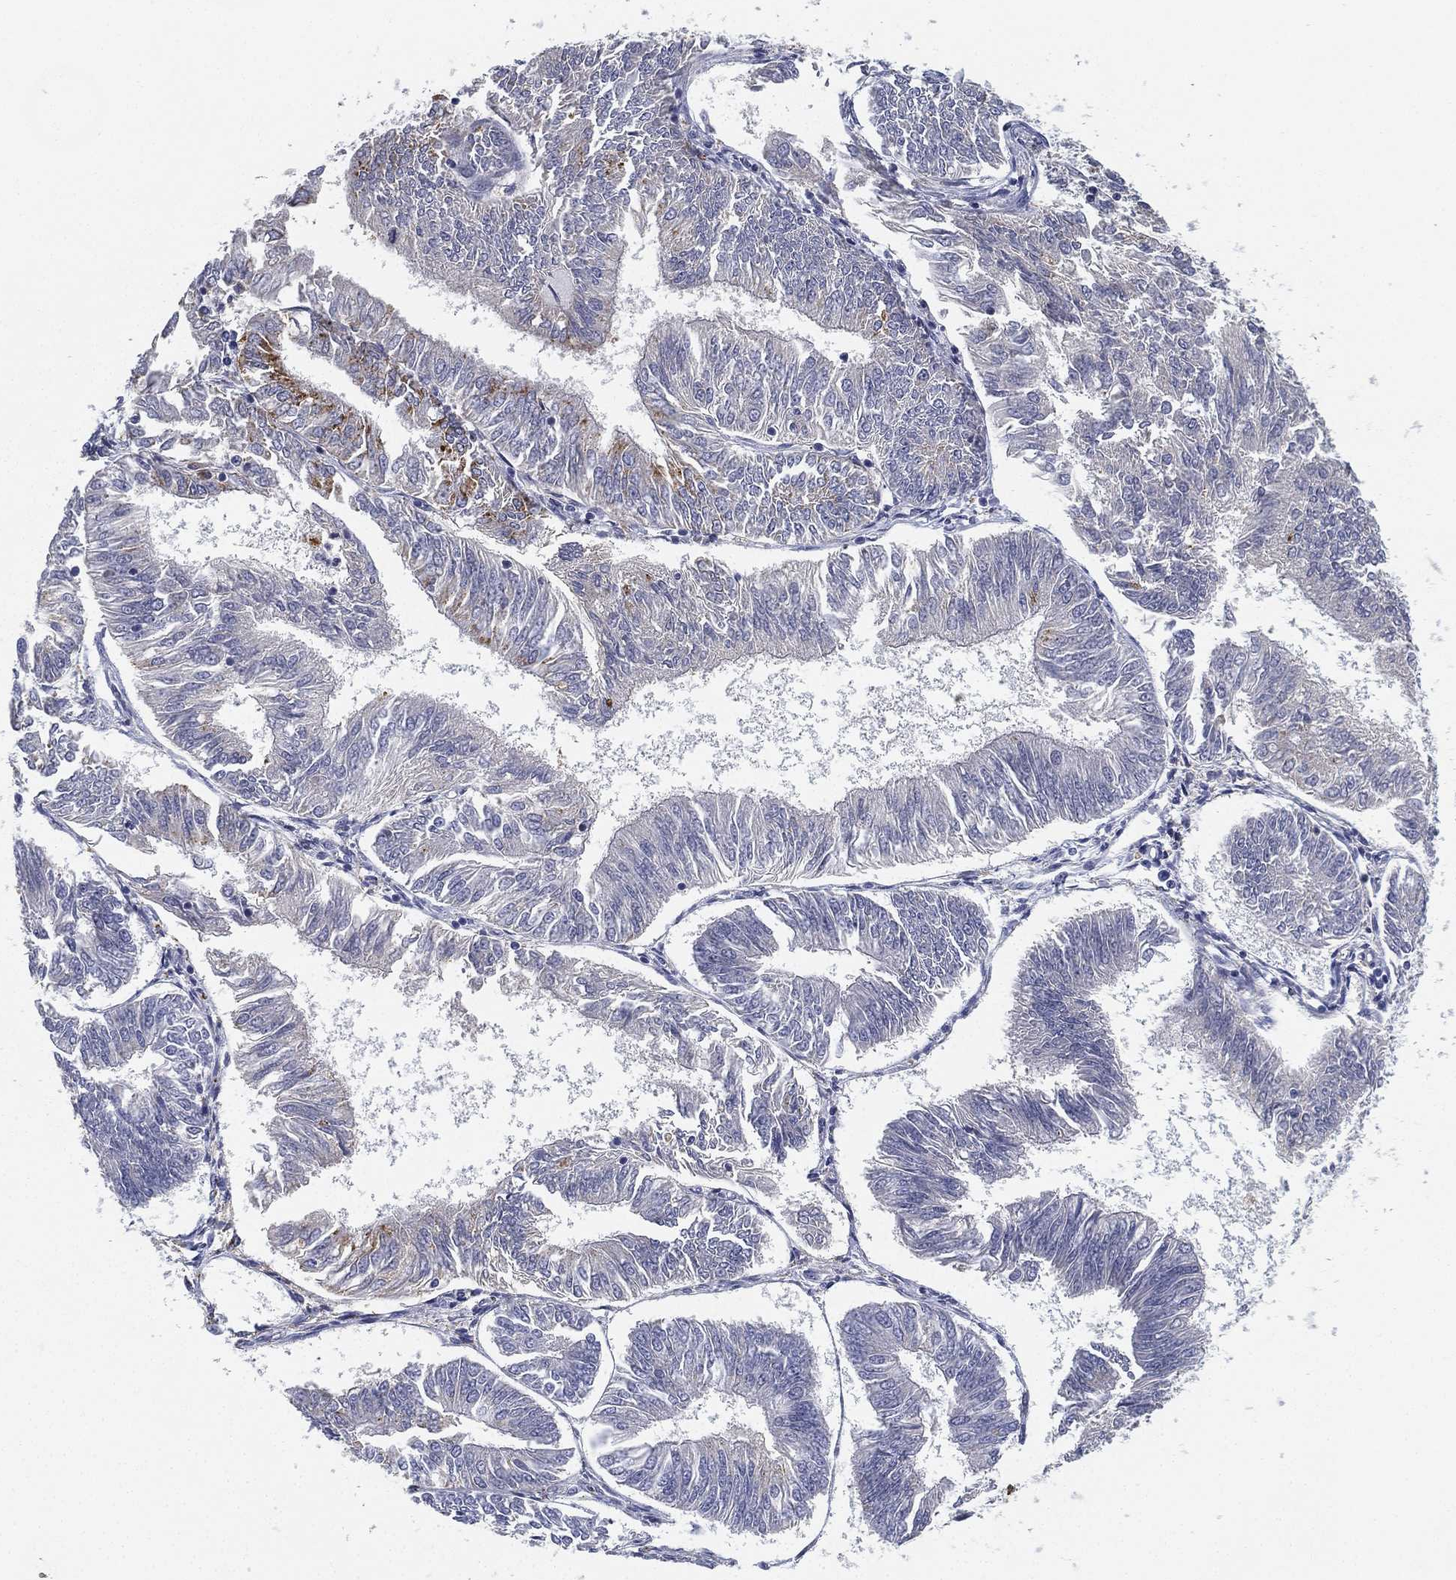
{"staining": {"intensity": "moderate", "quantity": "<25%", "location": "cytoplasmic/membranous"}, "tissue": "endometrial cancer", "cell_type": "Tumor cells", "image_type": "cancer", "snomed": [{"axis": "morphology", "description": "Adenocarcinoma, NOS"}, {"axis": "topography", "description": "Endometrium"}], "caption": "A brown stain highlights moderate cytoplasmic/membranous expression of a protein in endometrial cancer tumor cells. (IHC, brightfield microscopy, high magnification).", "gene": "NPC2", "patient": {"sex": "female", "age": 58}}